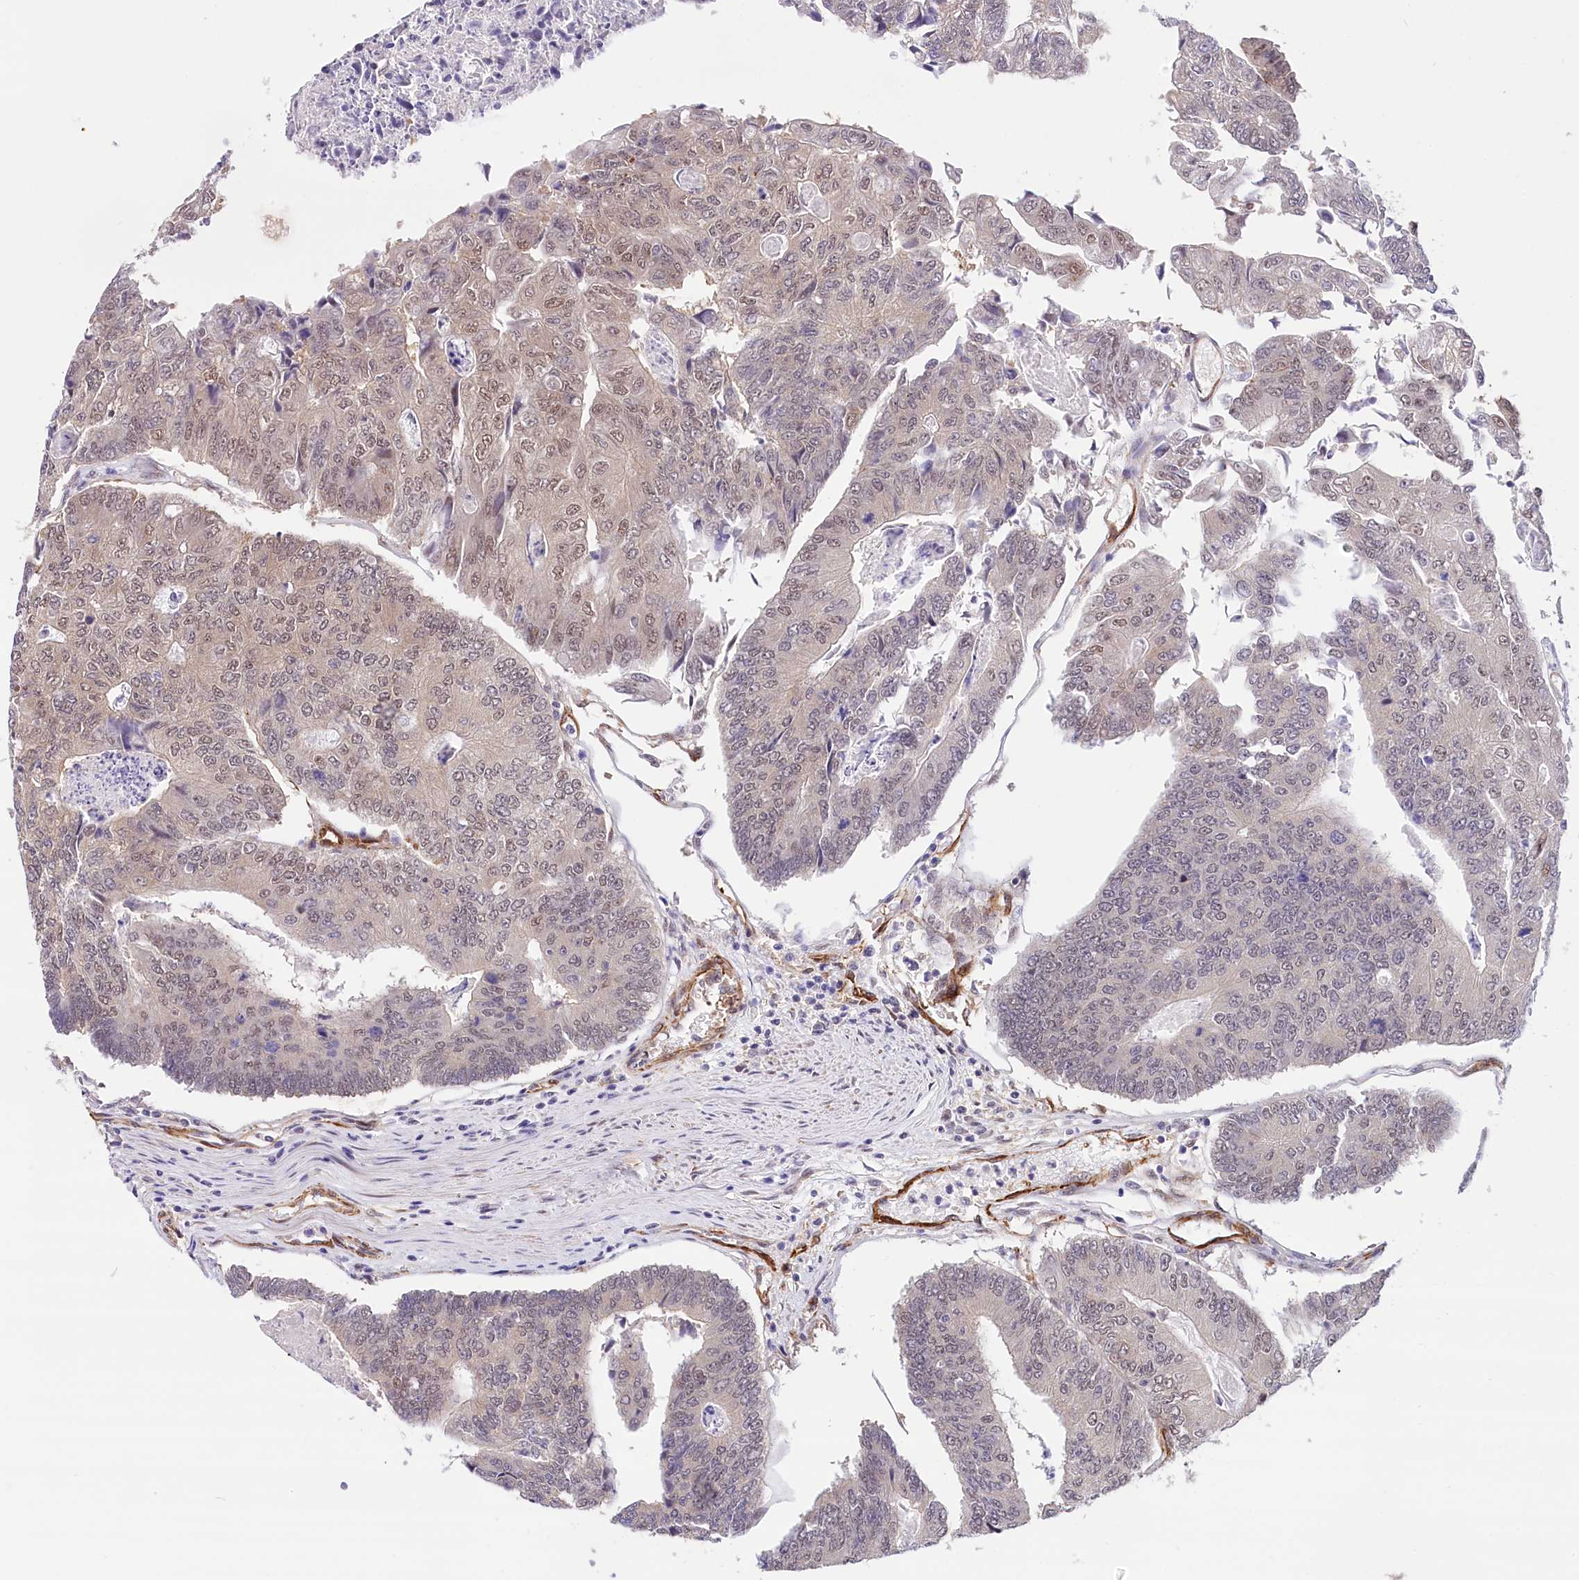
{"staining": {"intensity": "weak", "quantity": "25%-75%", "location": "nuclear"}, "tissue": "colorectal cancer", "cell_type": "Tumor cells", "image_type": "cancer", "snomed": [{"axis": "morphology", "description": "Adenocarcinoma, NOS"}, {"axis": "topography", "description": "Colon"}], "caption": "Protein positivity by immunohistochemistry displays weak nuclear expression in about 25%-75% of tumor cells in colorectal cancer (adenocarcinoma).", "gene": "PPP2R5B", "patient": {"sex": "female", "age": 67}}